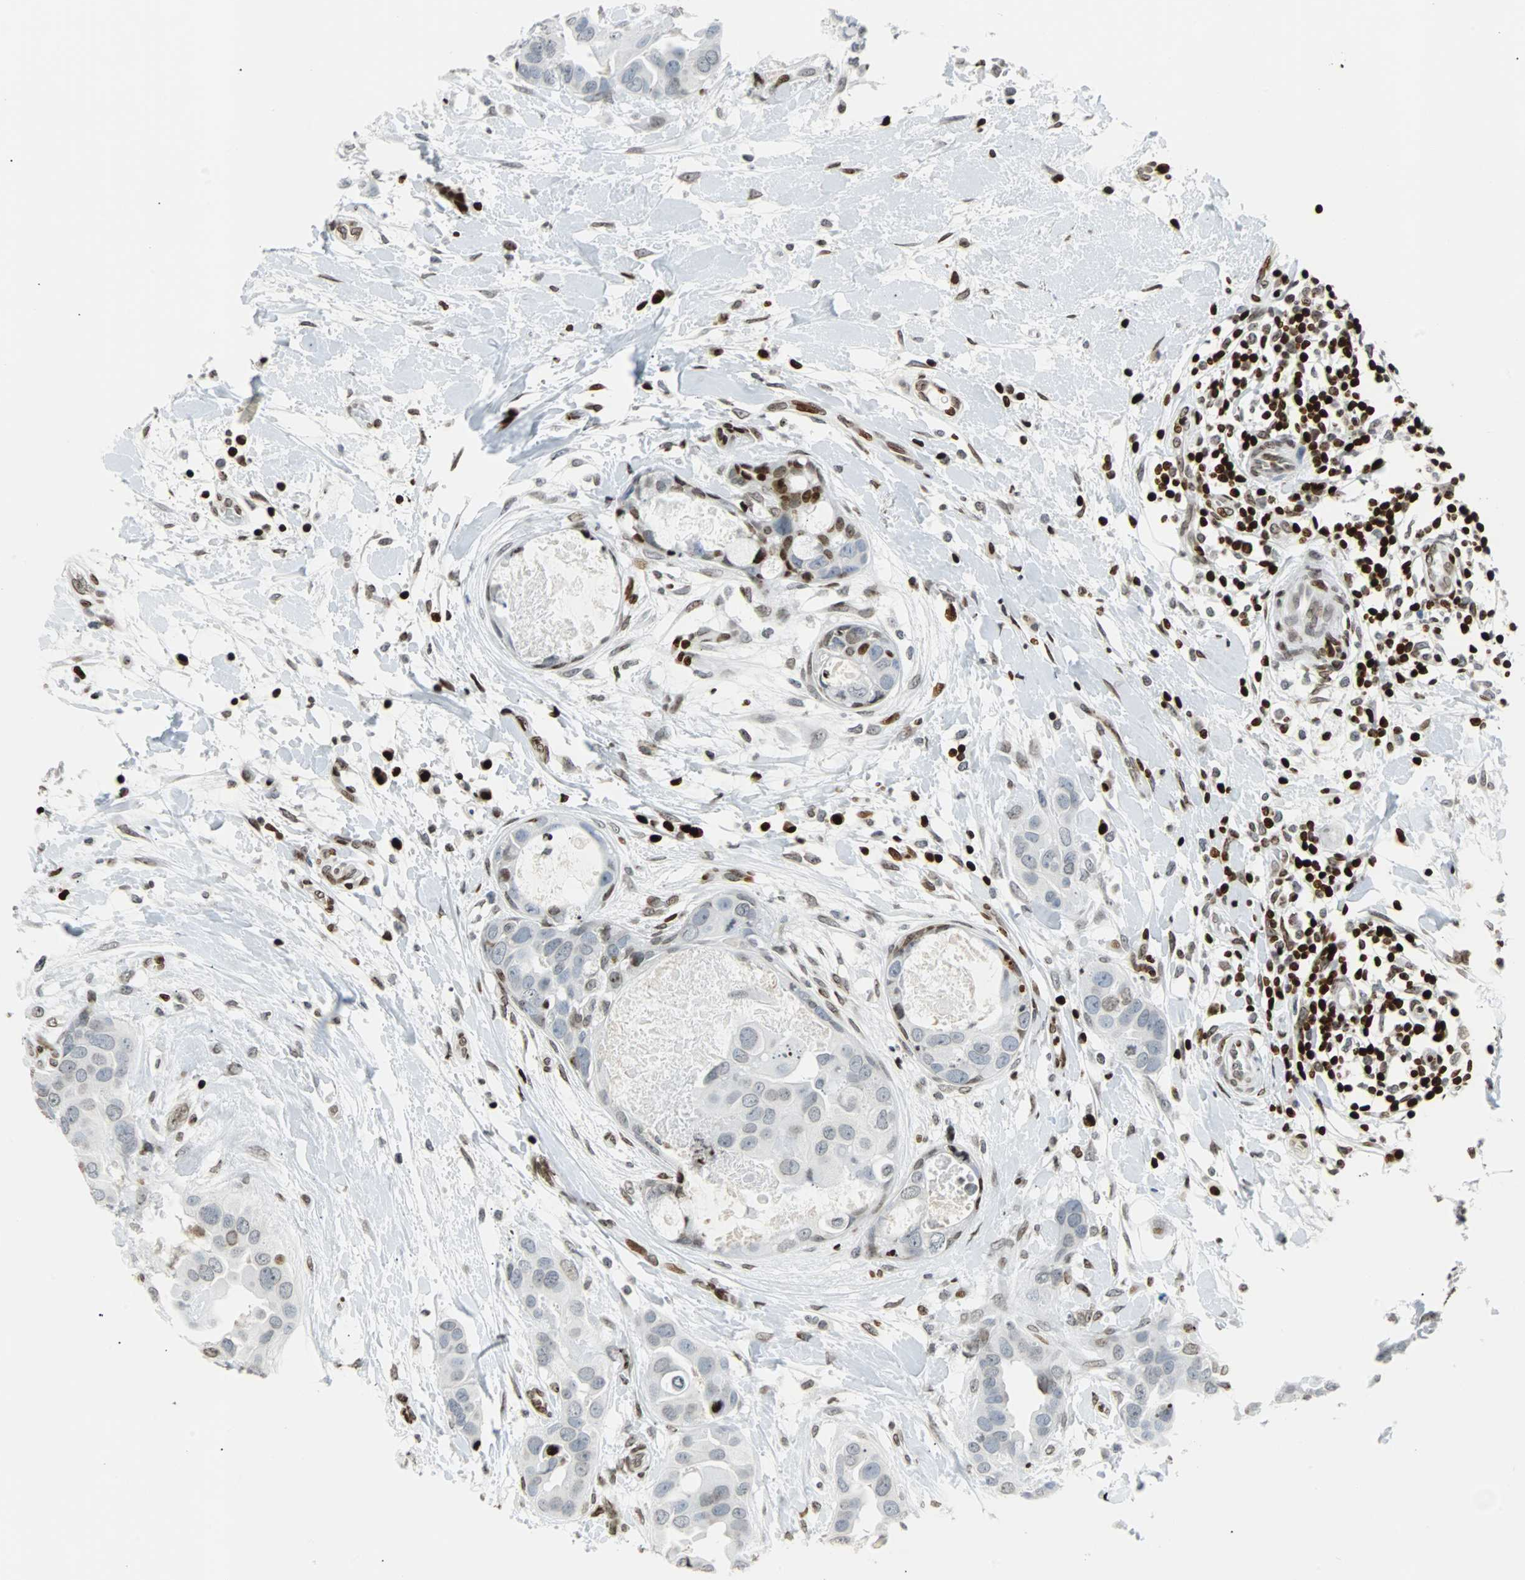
{"staining": {"intensity": "weak", "quantity": "<25%", "location": "nuclear"}, "tissue": "breast cancer", "cell_type": "Tumor cells", "image_type": "cancer", "snomed": [{"axis": "morphology", "description": "Duct carcinoma"}, {"axis": "topography", "description": "Breast"}], "caption": "Tumor cells show no significant staining in breast cancer (infiltrating ductal carcinoma). (Stains: DAB (3,3'-diaminobenzidine) IHC with hematoxylin counter stain, Microscopy: brightfield microscopy at high magnification).", "gene": "ZNF131", "patient": {"sex": "female", "age": 40}}